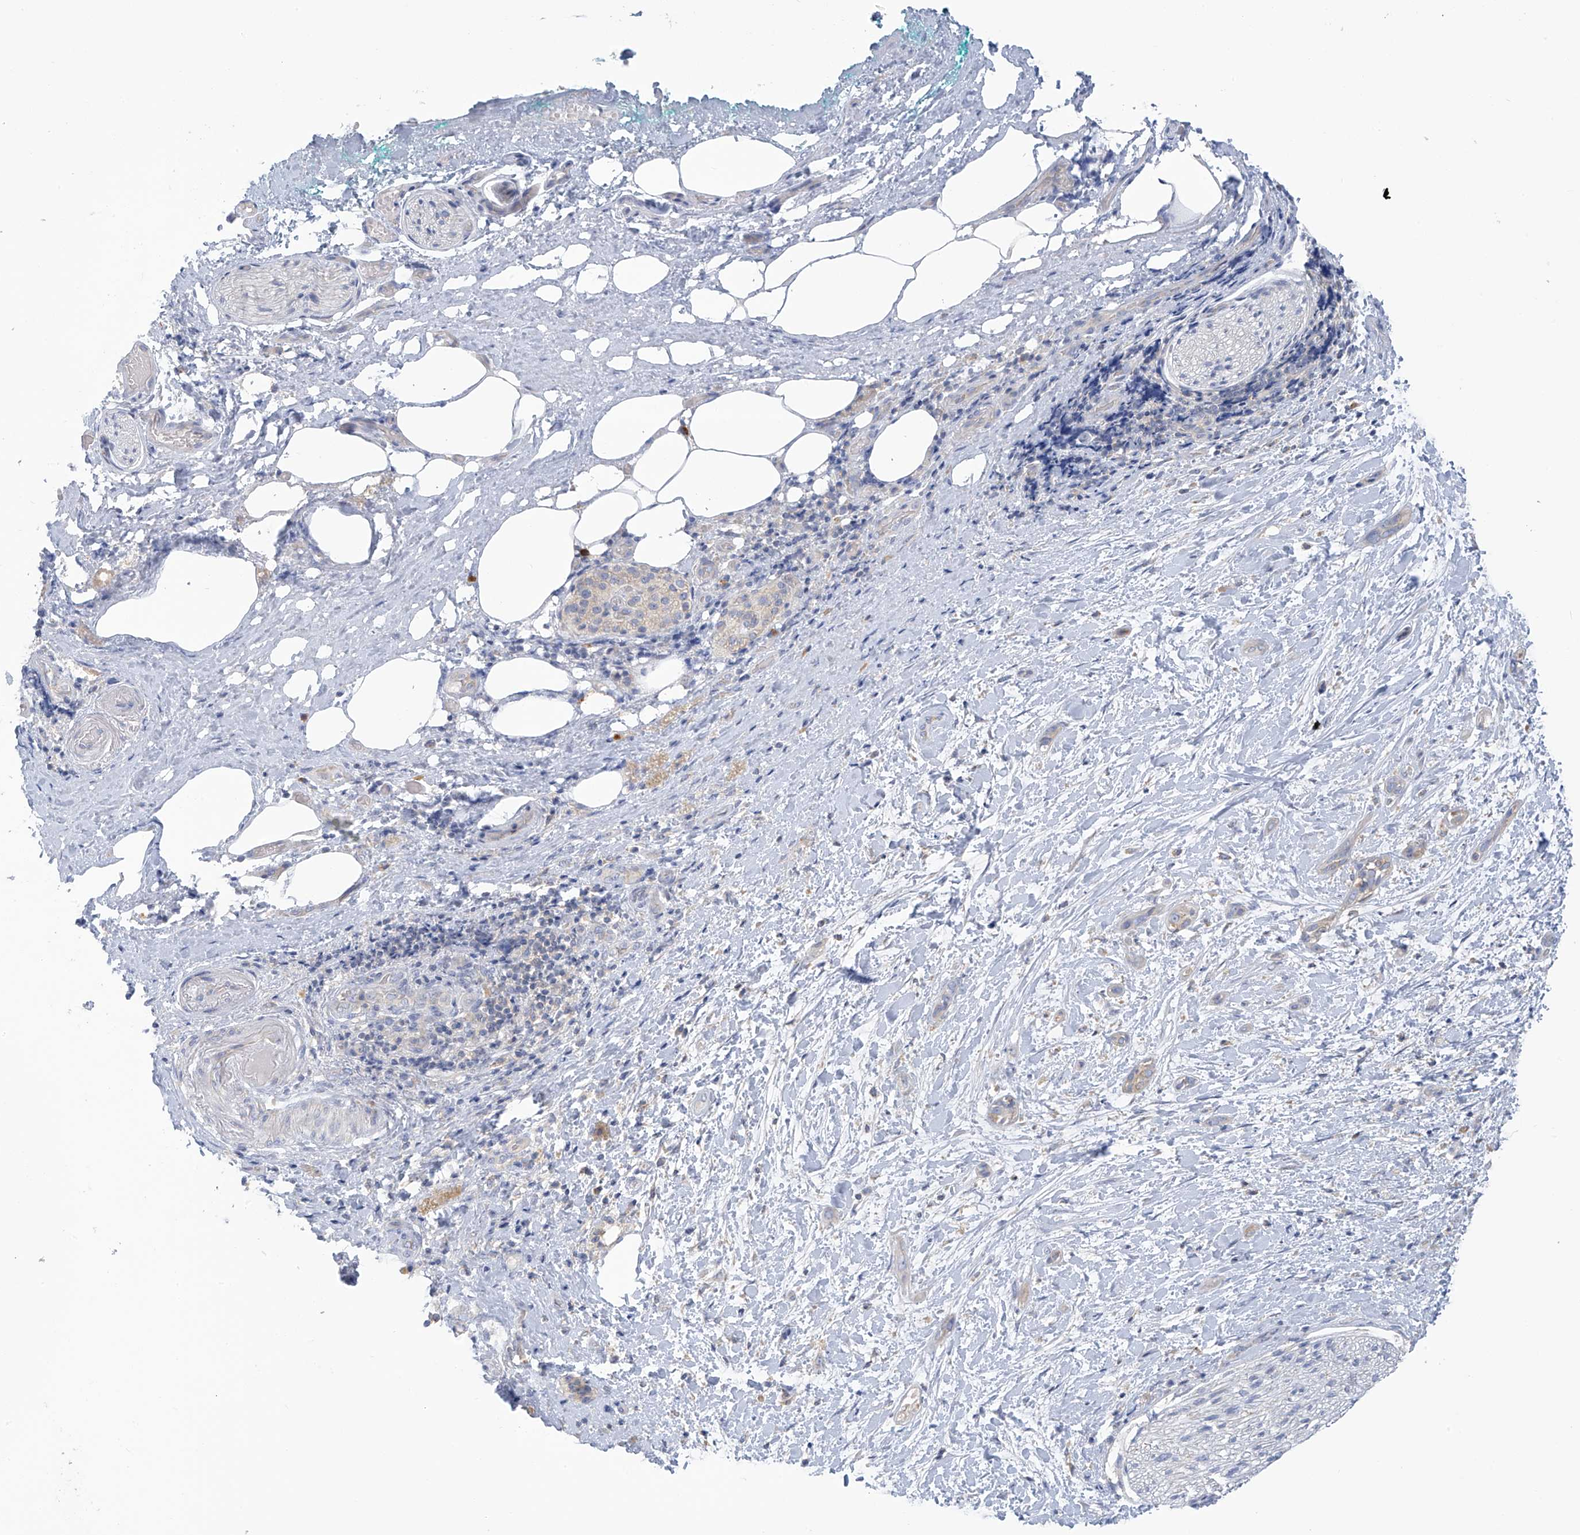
{"staining": {"intensity": "negative", "quantity": "none", "location": "none"}, "tissue": "pancreatic cancer", "cell_type": "Tumor cells", "image_type": "cancer", "snomed": [{"axis": "morphology", "description": "Normal tissue, NOS"}, {"axis": "morphology", "description": "Adenocarcinoma, NOS"}, {"axis": "topography", "description": "Pancreas"}, {"axis": "topography", "description": "Peripheral nerve tissue"}], "caption": "Immunohistochemistry histopathology image of neoplastic tissue: pancreatic cancer stained with DAB shows no significant protein positivity in tumor cells. (DAB (3,3'-diaminobenzidine) immunohistochemistry (IHC), high magnification).", "gene": "SLC6A12", "patient": {"sex": "female", "age": 63}}